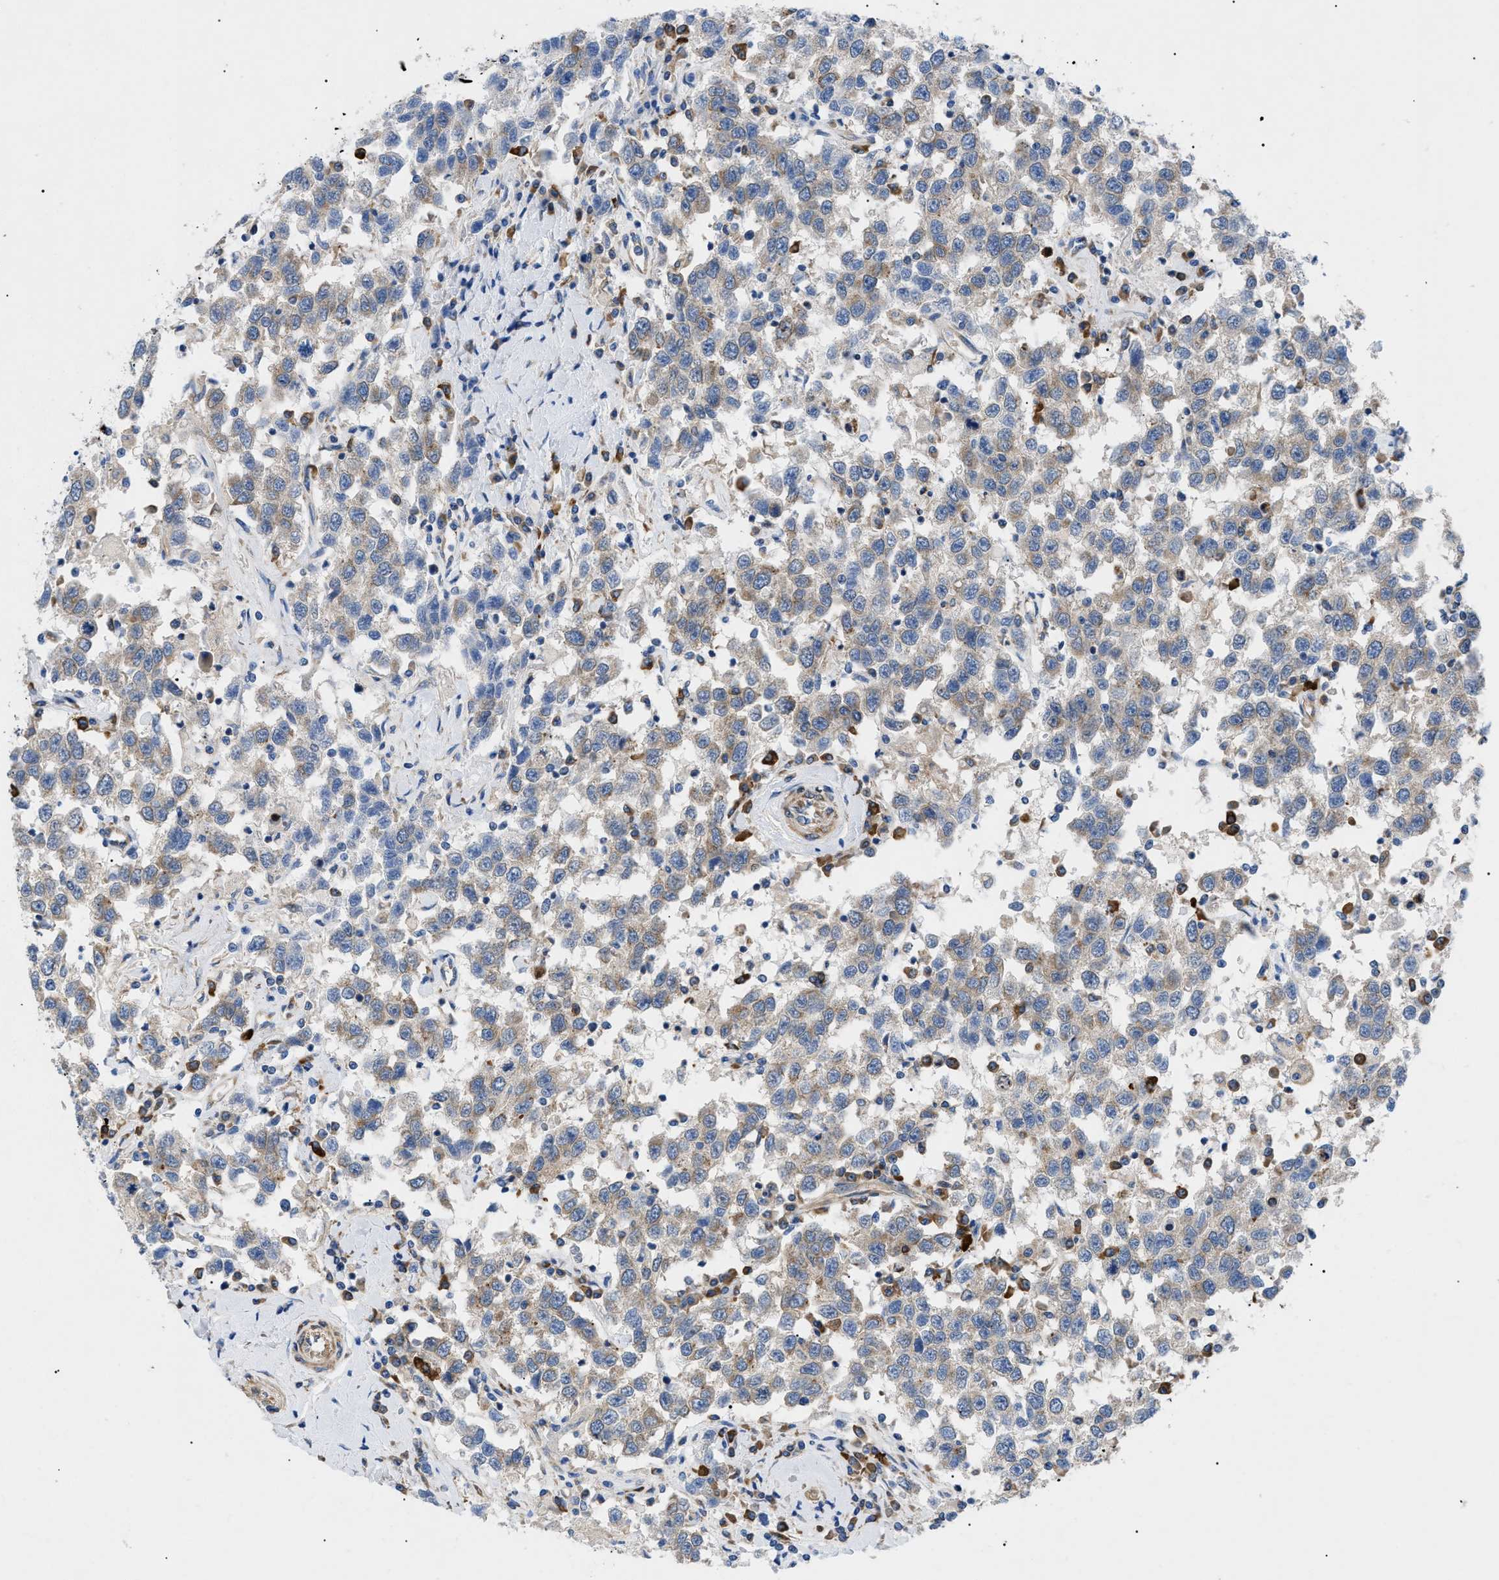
{"staining": {"intensity": "weak", "quantity": "25%-75%", "location": "cytoplasmic/membranous"}, "tissue": "testis cancer", "cell_type": "Tumor cells", "image_type": "cancer", "snomed": [{"axis": "morphology", "description": "Seminoma, NOS"}, {"axis": "topography", "description": "Testis"}], "caption": "This micrograph shows immunohistochemistry staining of testis cancer, with low weak cytoplasmic/membranous staining in approximately 25%-75% of tumor cells.", "gene": "HSPB8", "patient": {"sex": "male", "age": 41}}